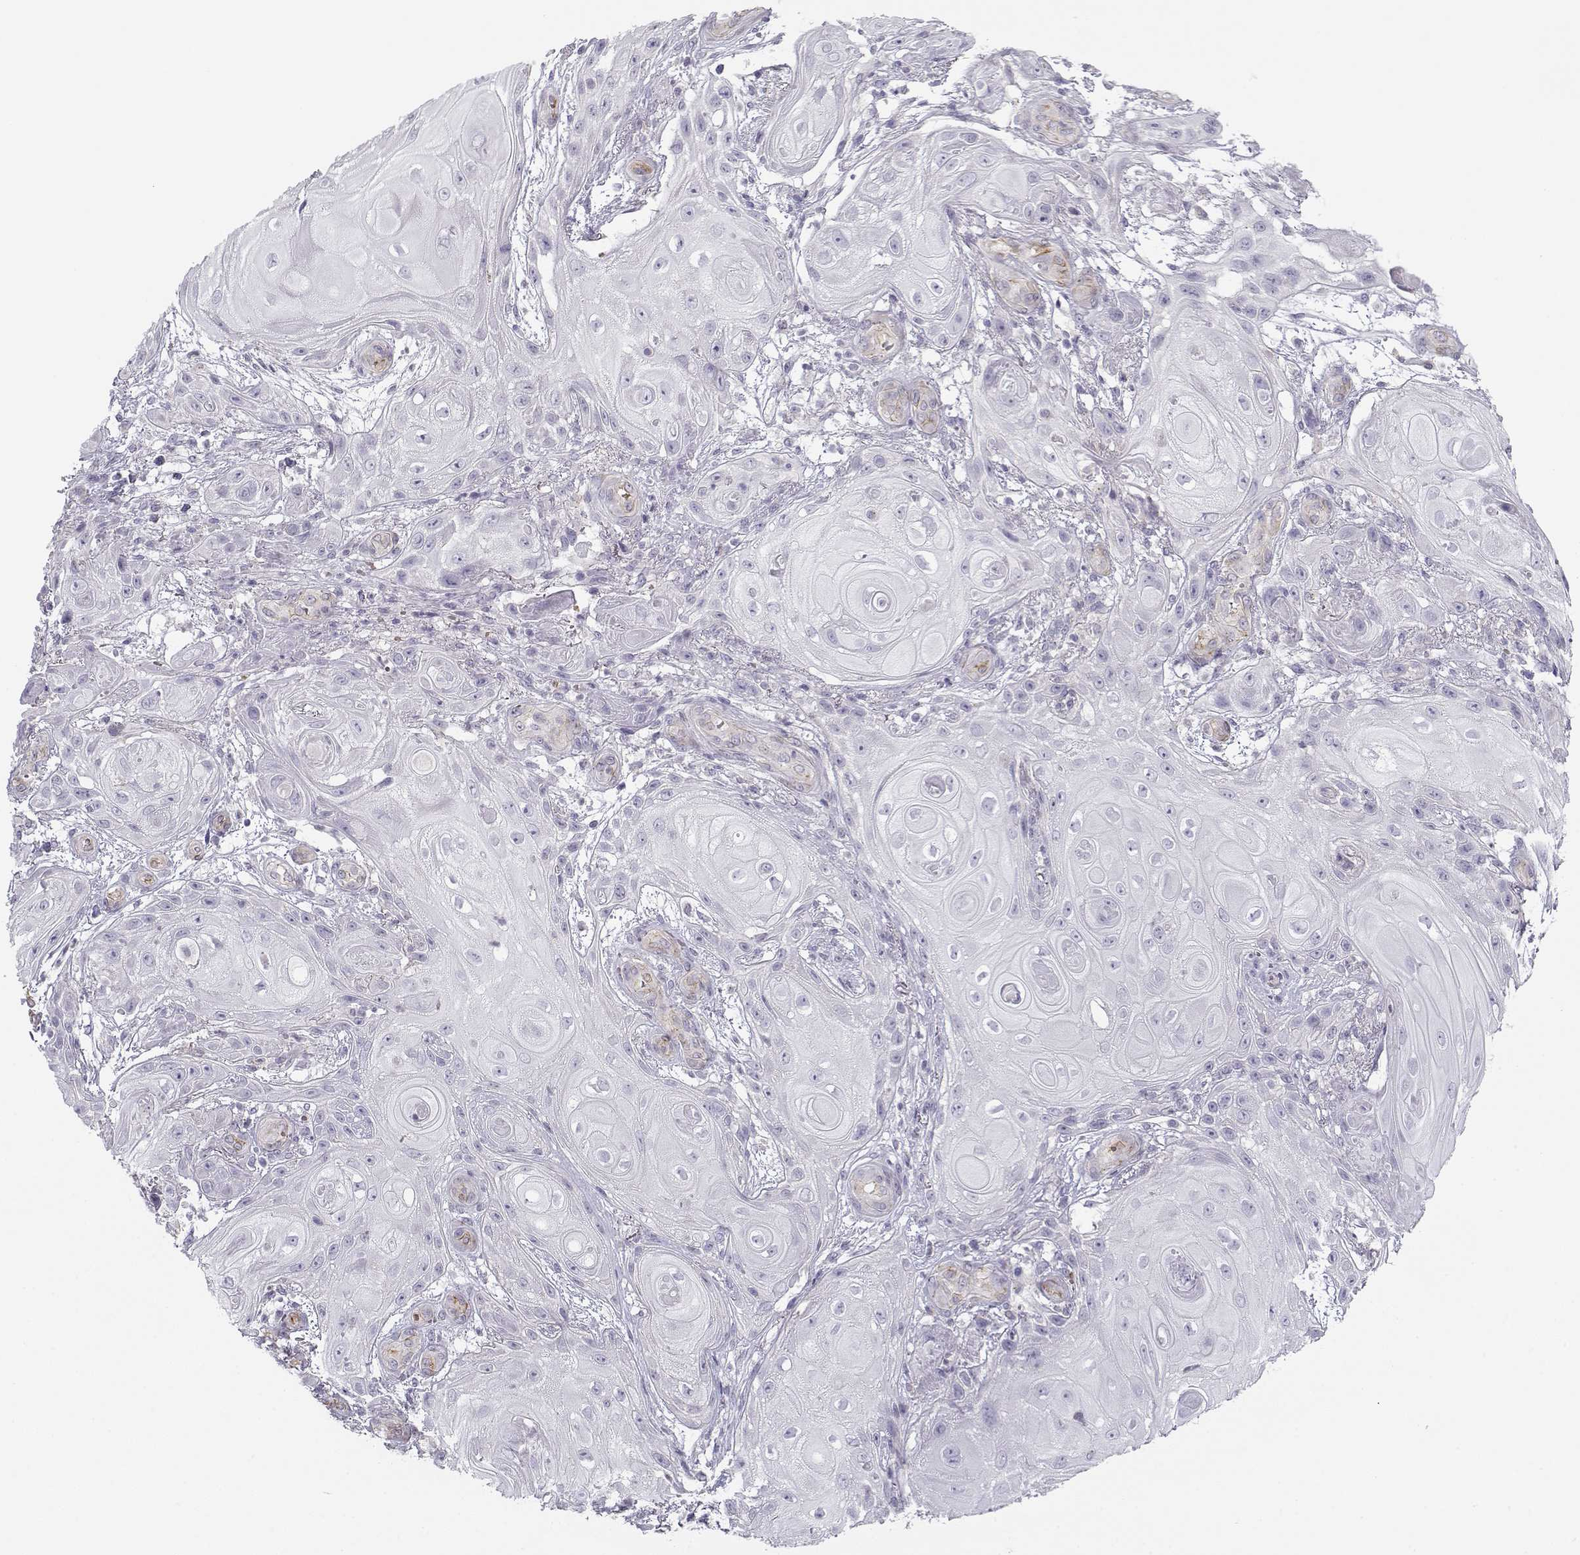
{"staining": {"intensity": "negative", "quantity": "none", "location": "none"}, "tissue": "skin cancer", "cell_type": "Tumor cells", "image_type": "cancer", "snomed": [{"axis": "morphology", "description": "Squamous cell carcinoma, NOS"}, {"axis": "topography", "description": "Skin"}], "caption": "There is no significant staining in tumor cells of skin cancer. (Stains: DAB (3,3'-diaminobenzidine) immunohistochemistry (IHC) with hematoxylin counter stain, Microscopy: brightfield microscopy at high magnification).", "gene": "MYO1A", "patient": {"sex": "male", "age": 62}}